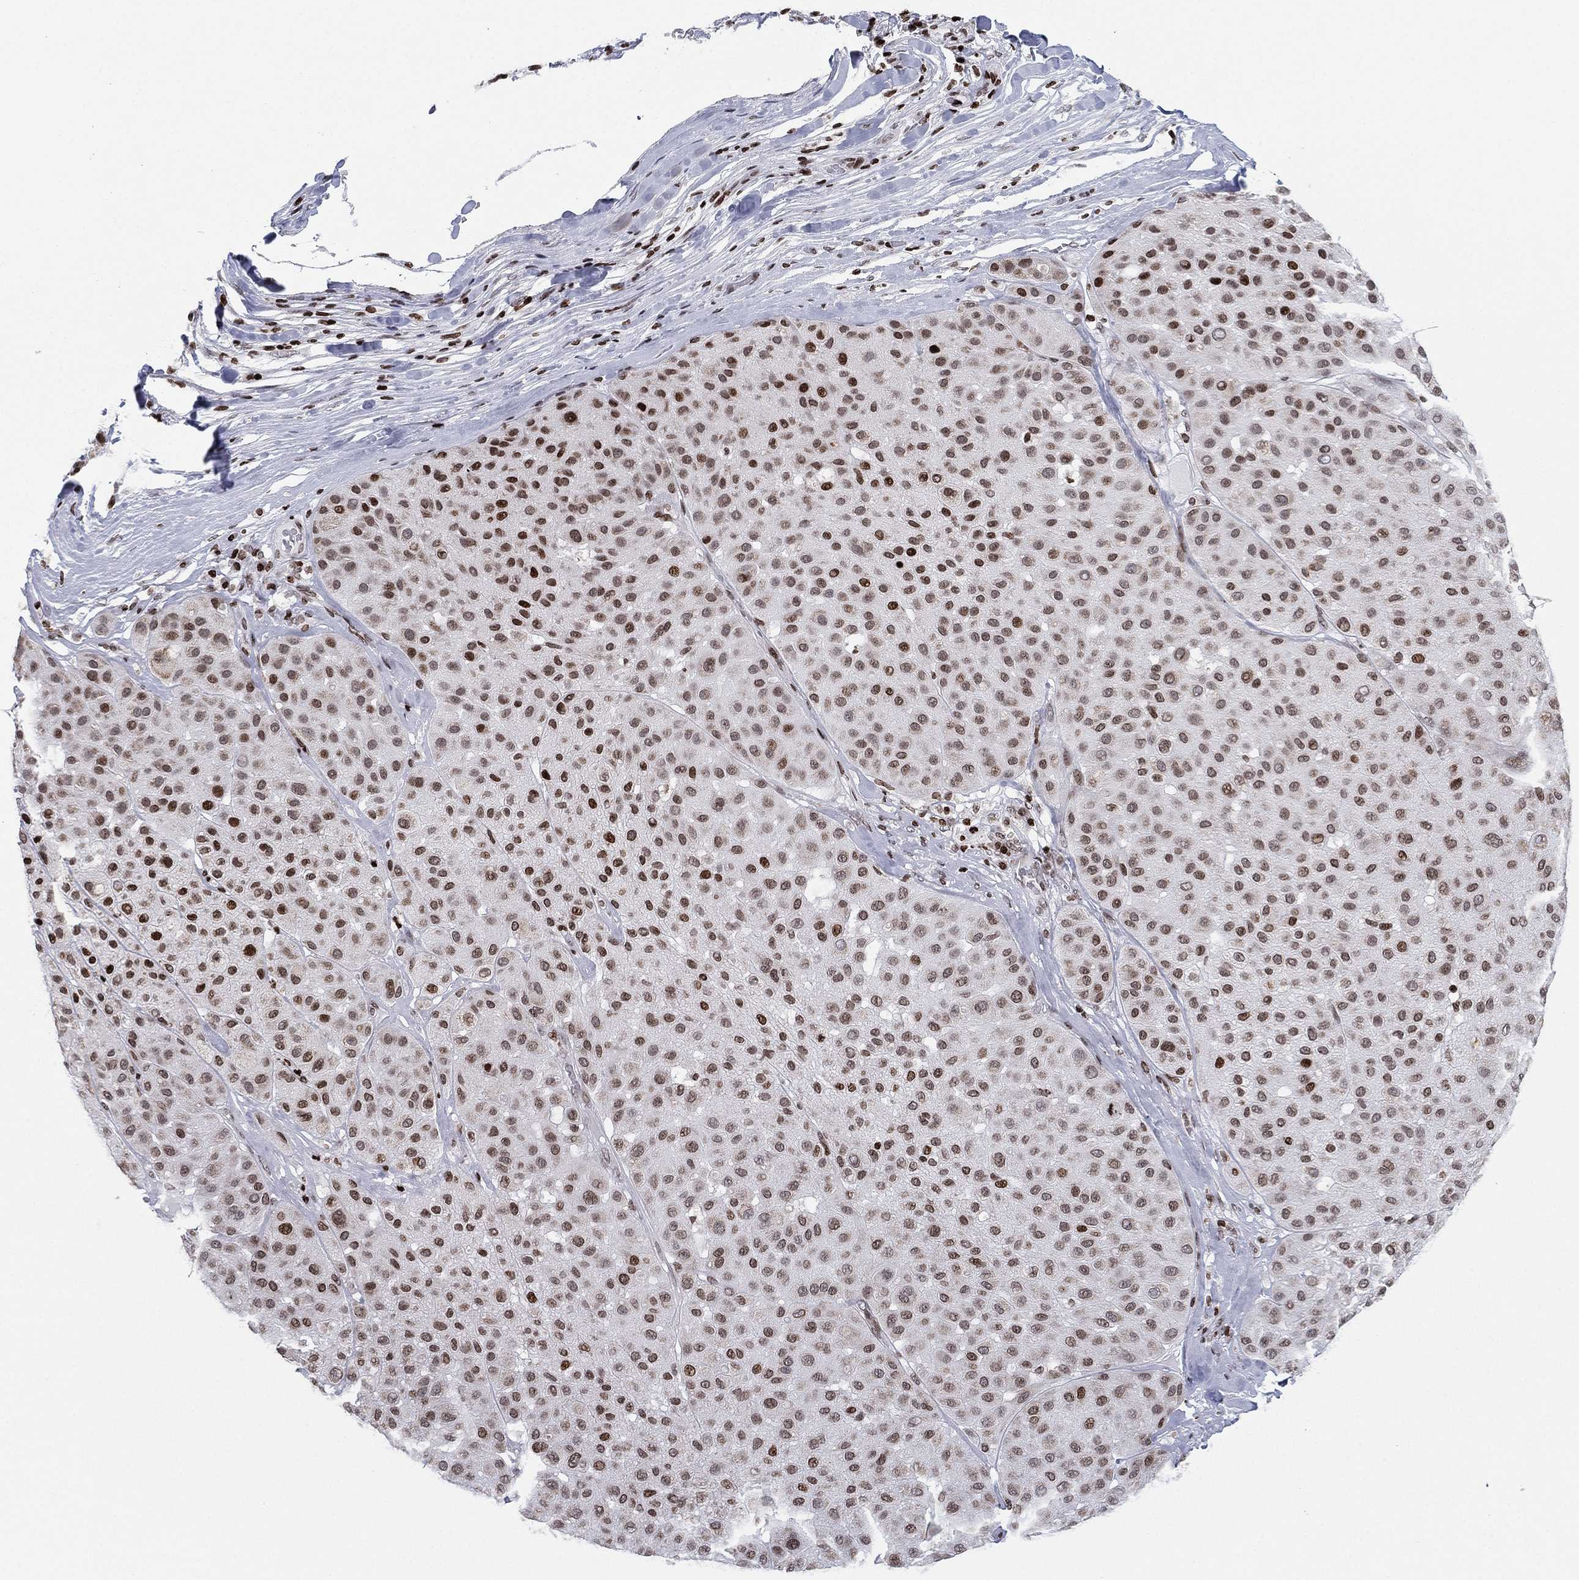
{"staining": {"intensity": "moderate", "quantity": "25%-75%", "location": "nuclear"}, "tissue": "melanoma", "cell_type": "Tumor cells", "image_type": "cancer", "snomed": [{"axis": "morphology", "description": "Malignant melanoma, Metastatic site"}, {"axis": "topography", "description": "Smooth muscle"}], "caption": "Protein staining shows moderate nuclear positivity in approximately 25%-75% of tumor cells in melanoma.", "gene": "MFSD14A", "patient": {"sex": "male", "age": 41}}